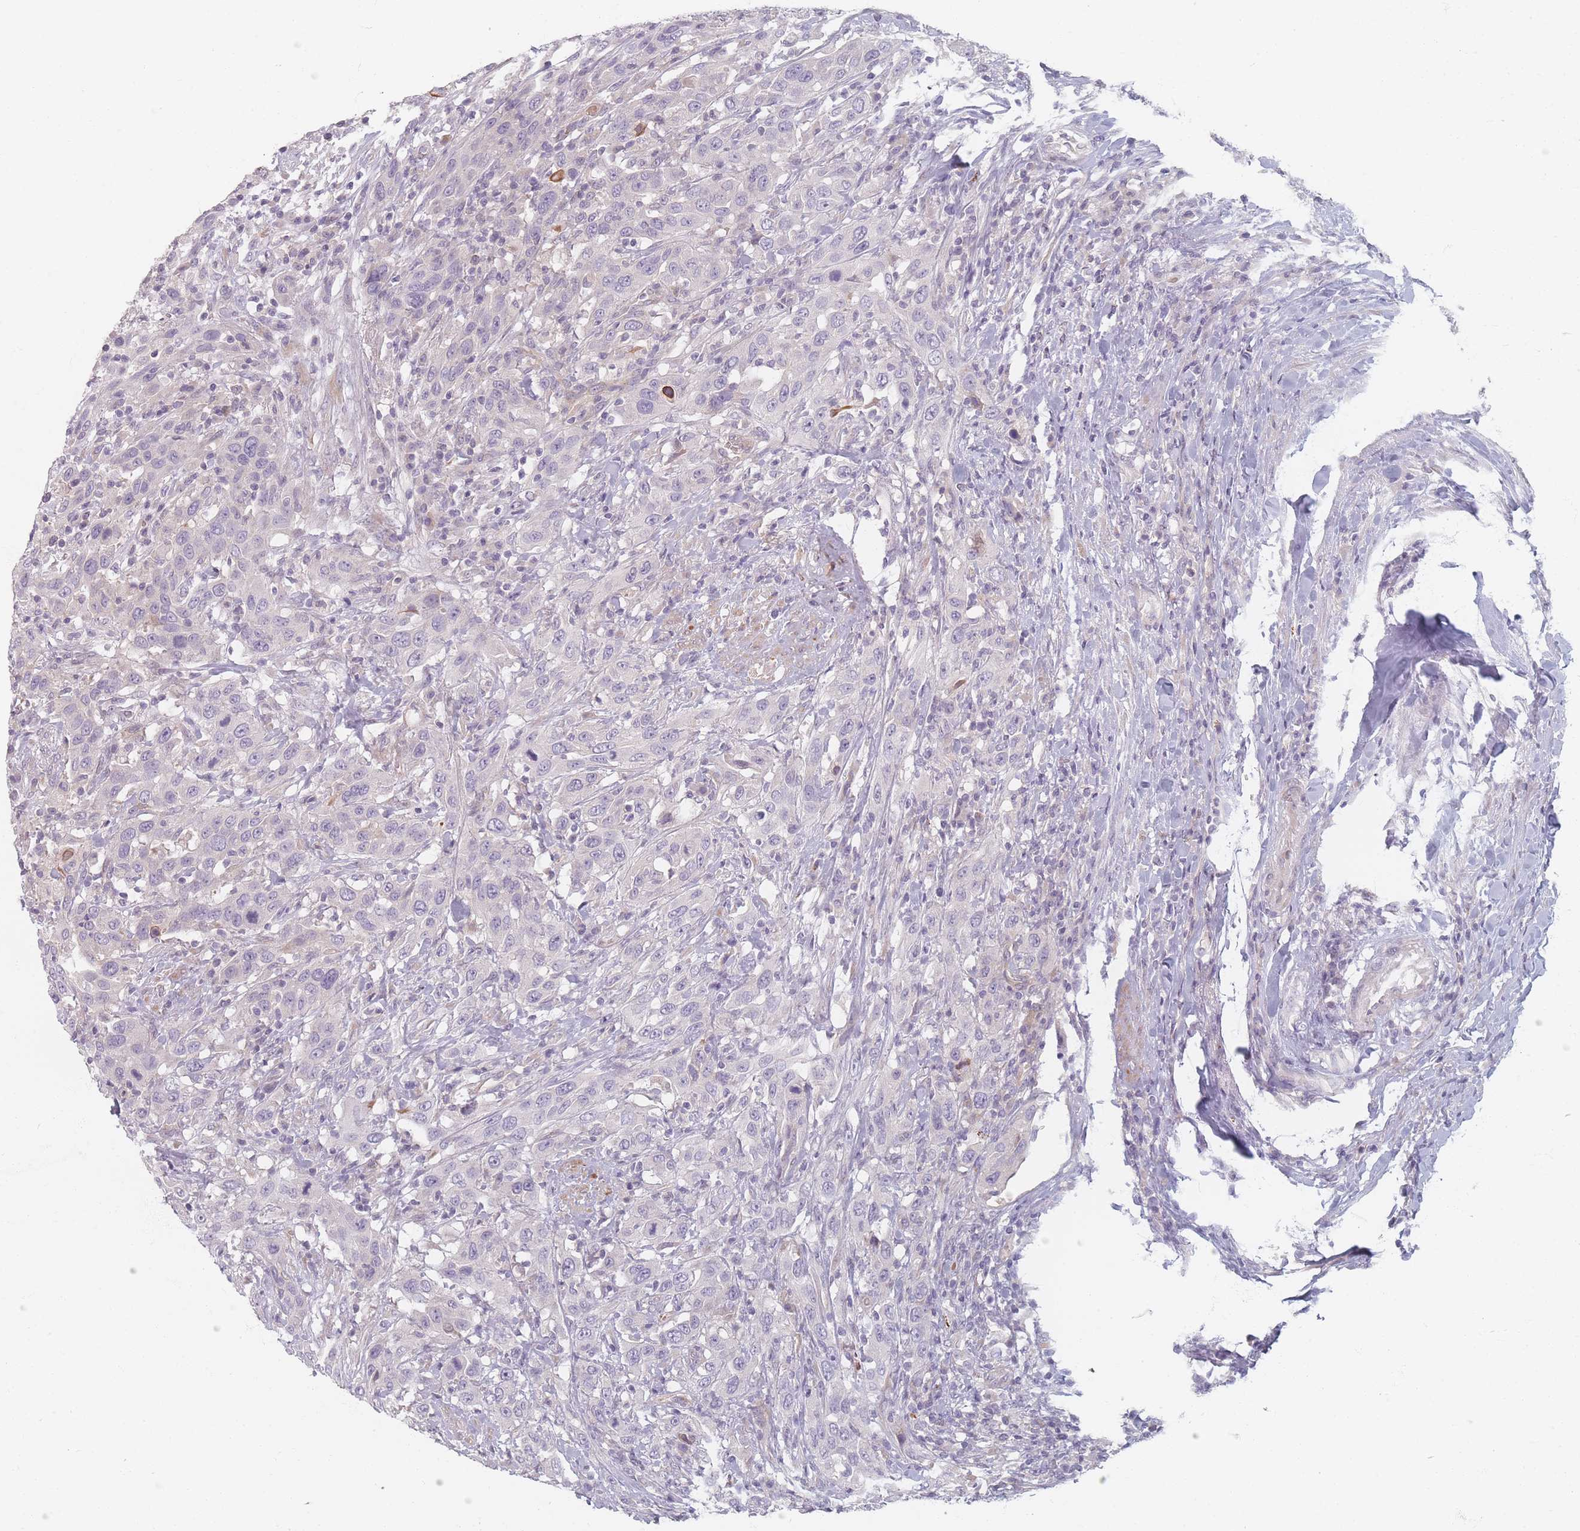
{"staining": {"intensity": "negative", "quantity": "none", "location": "none"}, "tissue": "urothelial cancer", "cell_type": "Tumor cells", "image_type": "cancer", "snomed": [{"axis": "morphology", "description": "Urothelial carcinoma, High grade"}, {"axis": "topography", "description": "Urinary bladder"}], "caption": "High magnification brightfield microscopy of urothelial cancer stained with DAB (brown) and counterstained with hematoxylin (blue): tumor cells show no significant positivity.", "gene": "TMOD1", "patient": {"sex": "male", "age": 61}}